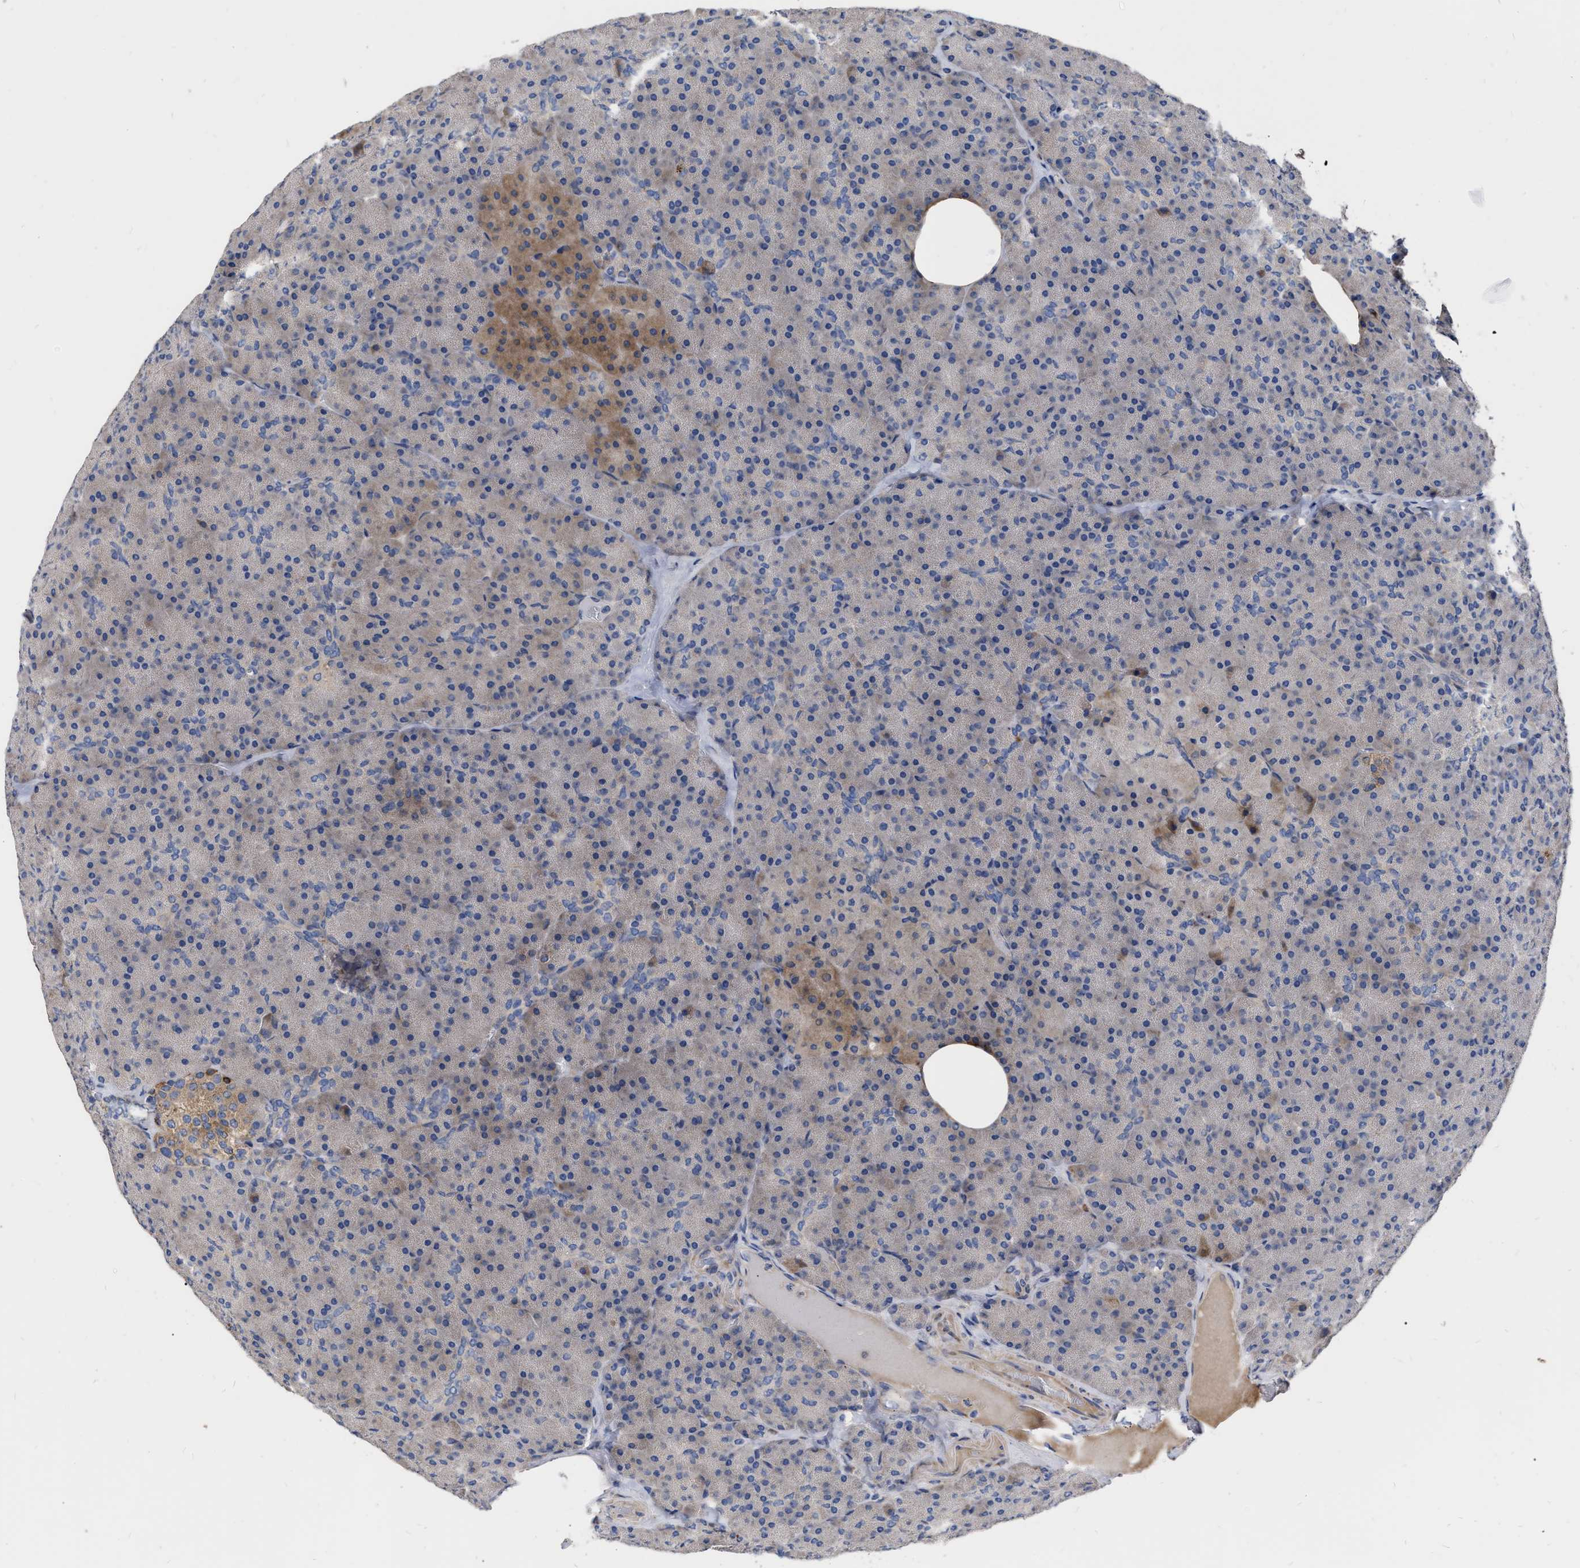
{"staining": {"intensity": "negative", "quantity": "none", "location": "none"}, "tissue": "pancreas", "cell_type": "Exocrine glandular cells", "image_type": "normal", "snomed": [{"axis": "morphology", "description": "Normal tissue, NOS"}, {"axis": "topography", "description": "Pancreas"}], "caption": "Immunohistochemistry of benign human pancreas reveals no staining in exocrine glandular cells. (Immunohistochemistry (ihc), brightfield microscopy, high magnification).", "gene": "MLST8", "patient": {"sex": "female", "age": 35}}